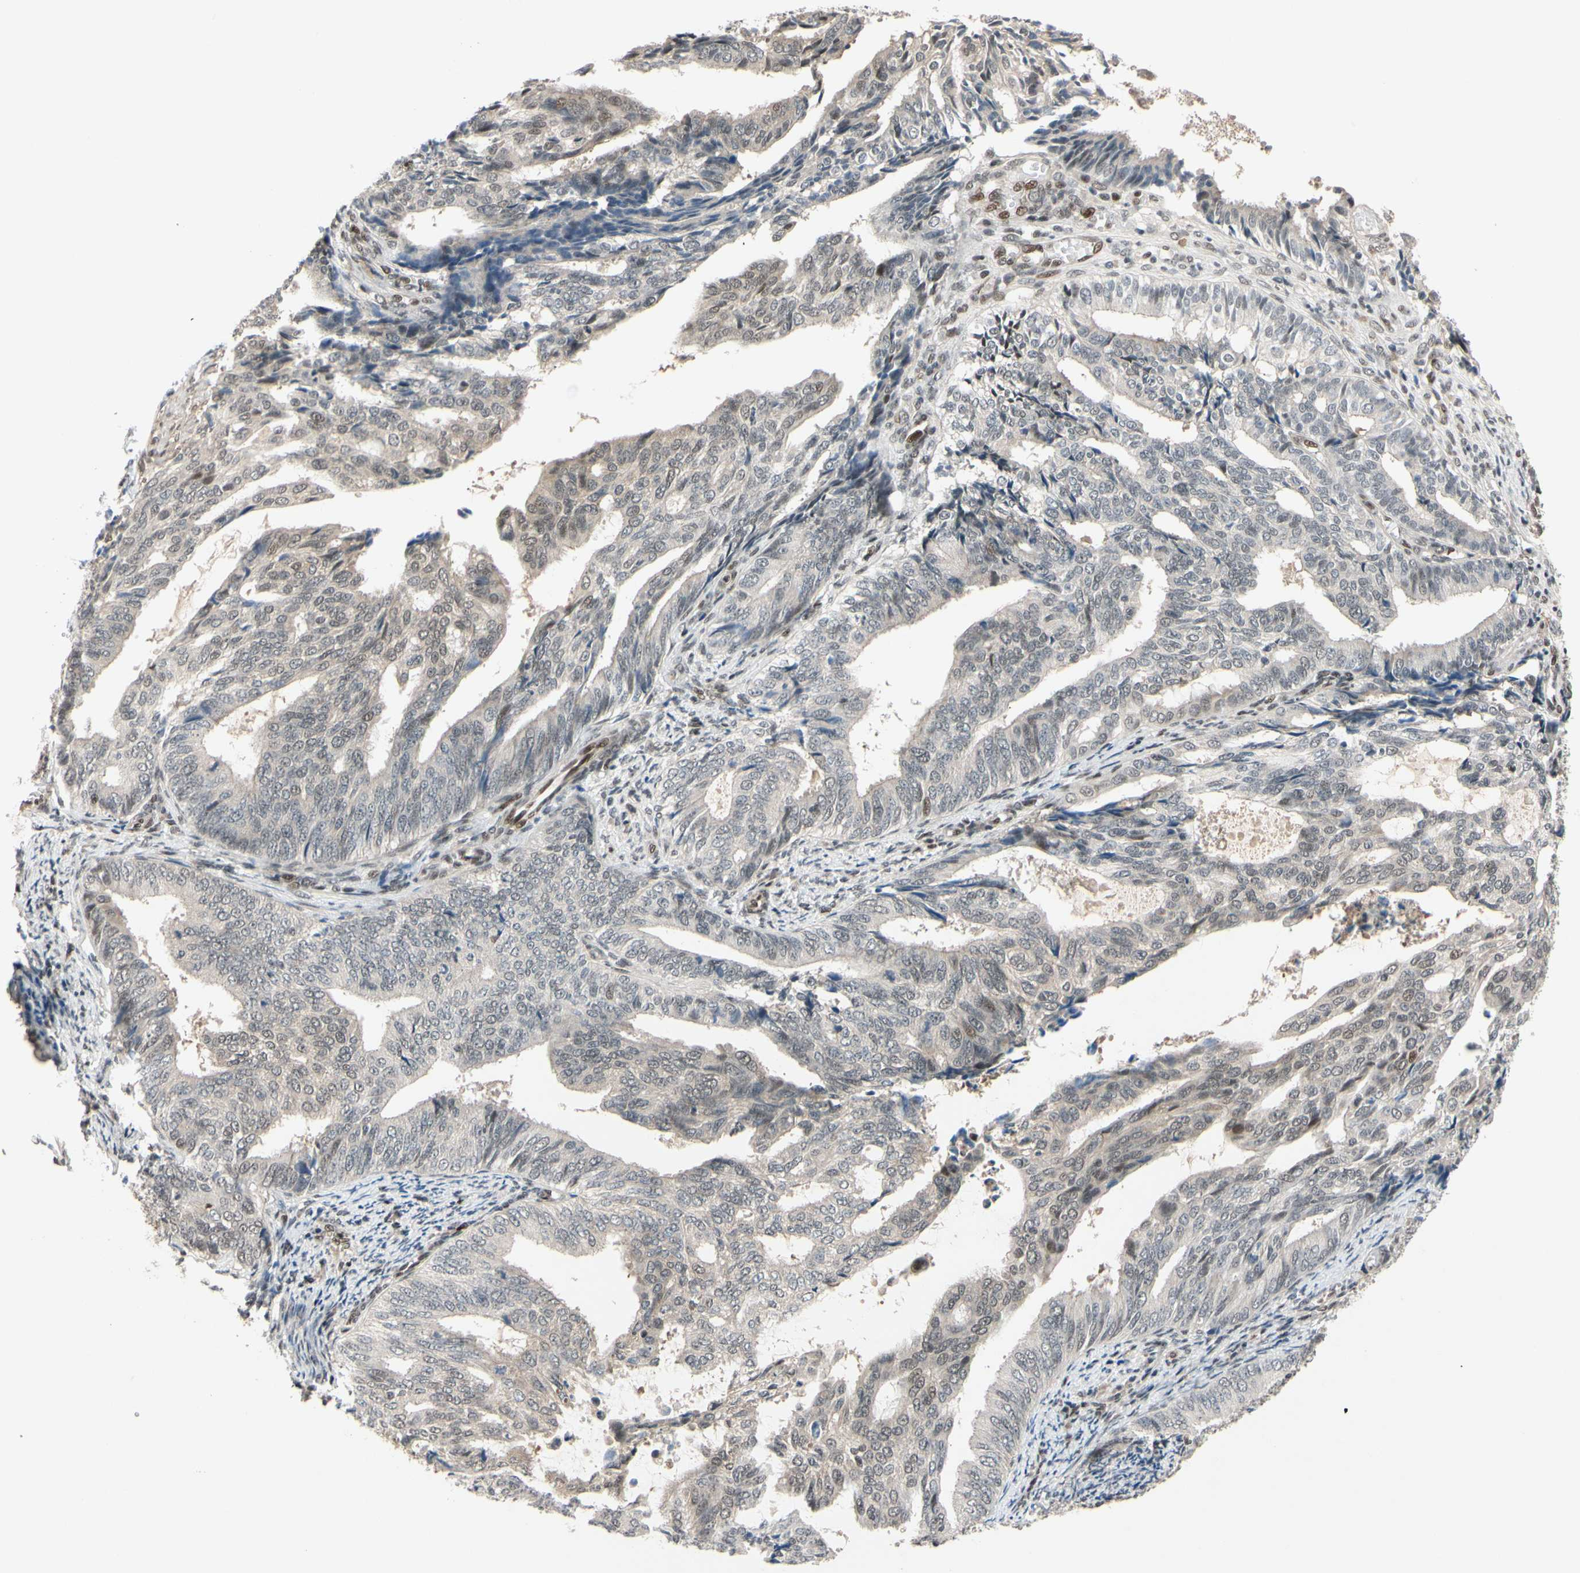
{"staining": {"intensity": "weak", "quantity": "25%-75%", "location": "nuclear"}, "tissue": "endometrial cancer", "cell_type": "Tumor cells", "image_type": "cancer", "snomed": [{"axis": "morphology", "description": "Adenocarcinoma, NOS"}, {"axis": "topography", "description": "Endometrium"}], "caption": "Tumor cells exhibit low levels of weak nuclear staining in about 25%-75% of cells in endometrial cancer.", "gene": "TAF4", "patient": {"sex": "female", "age": 58}}